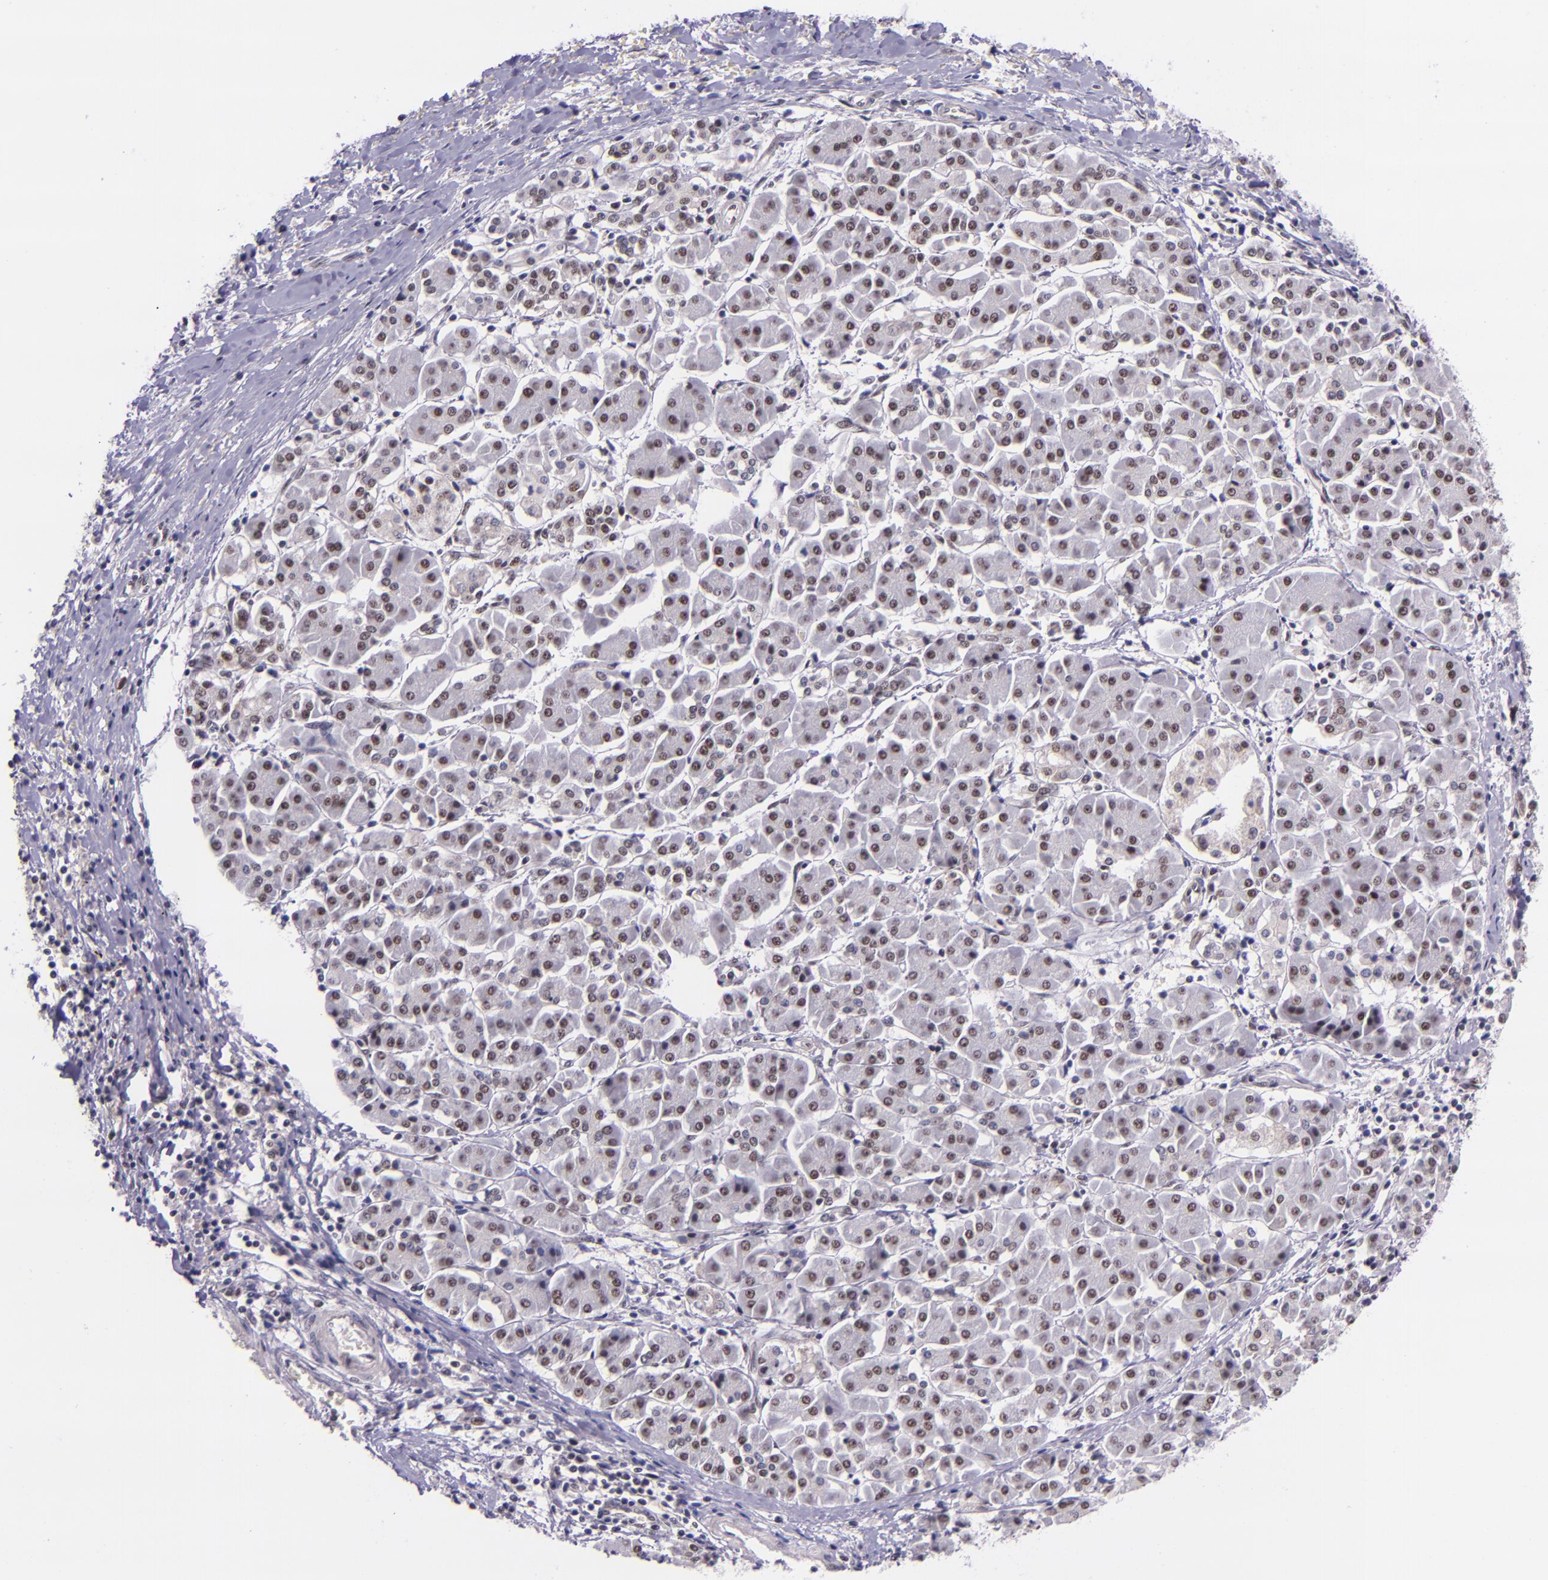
{"staining": {"intensity": "weak", "quantity": ">75%", "location": "nuclear"}, "tissue": "pancreatic cancer", "cell_type": "Tumor cells", "image_type": "cancer", "snomed": [{"axis": "morphology", "description": "Adenocarcinoma, NOS"}, {"axis": "topography", "description": "Pancreas"}], "caption": "Brown immunohistochemical staining in human pancreatic cancer exhibits weak nuclear expression in about >75% of tumor cells.", "gene": "GPKOW", "patient": {"sex": "female", "age": 57}}